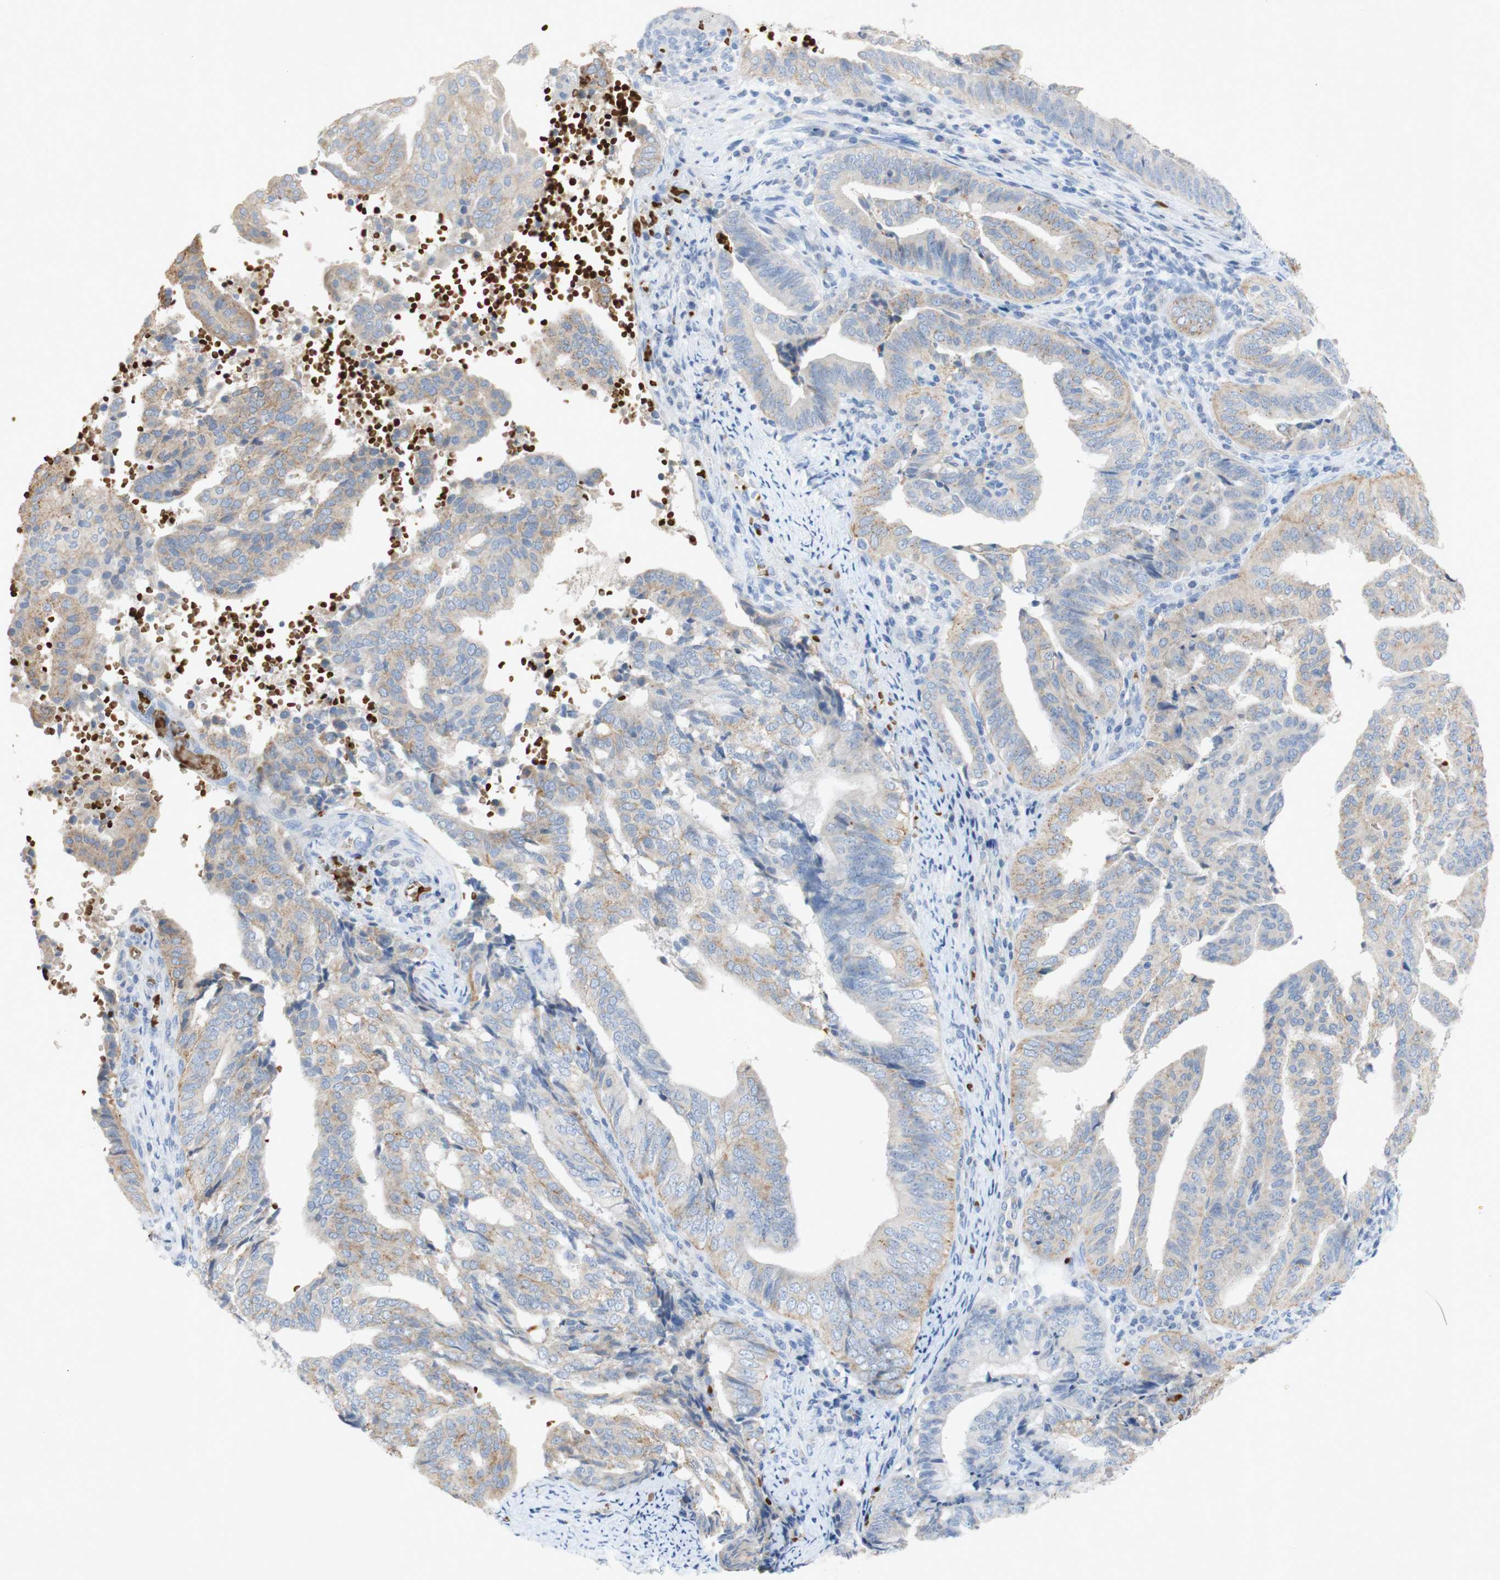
{"staining": {"intensity": "weak", "quantity": "25%-75%", "location": "cytoplasmic/membranous"}, "tissue": "endometrial cancer", "cell_type": "Tumor cells", "image_type": "cancer", "snomed": [{"axis": "morphology", "description": "Adenocarcinoma, NOS"}, {"axis": "topography", "description": "Endometrium"}], "caption": "Brown immunohistochemical staining in human endometrial cancer (adenocarcinoma) reveals weak cytoplasmic/membranous expression in about 25%-75% of tumor cells.", "gene": "EPO", "patient": {"sex": "female", "age": 58}}